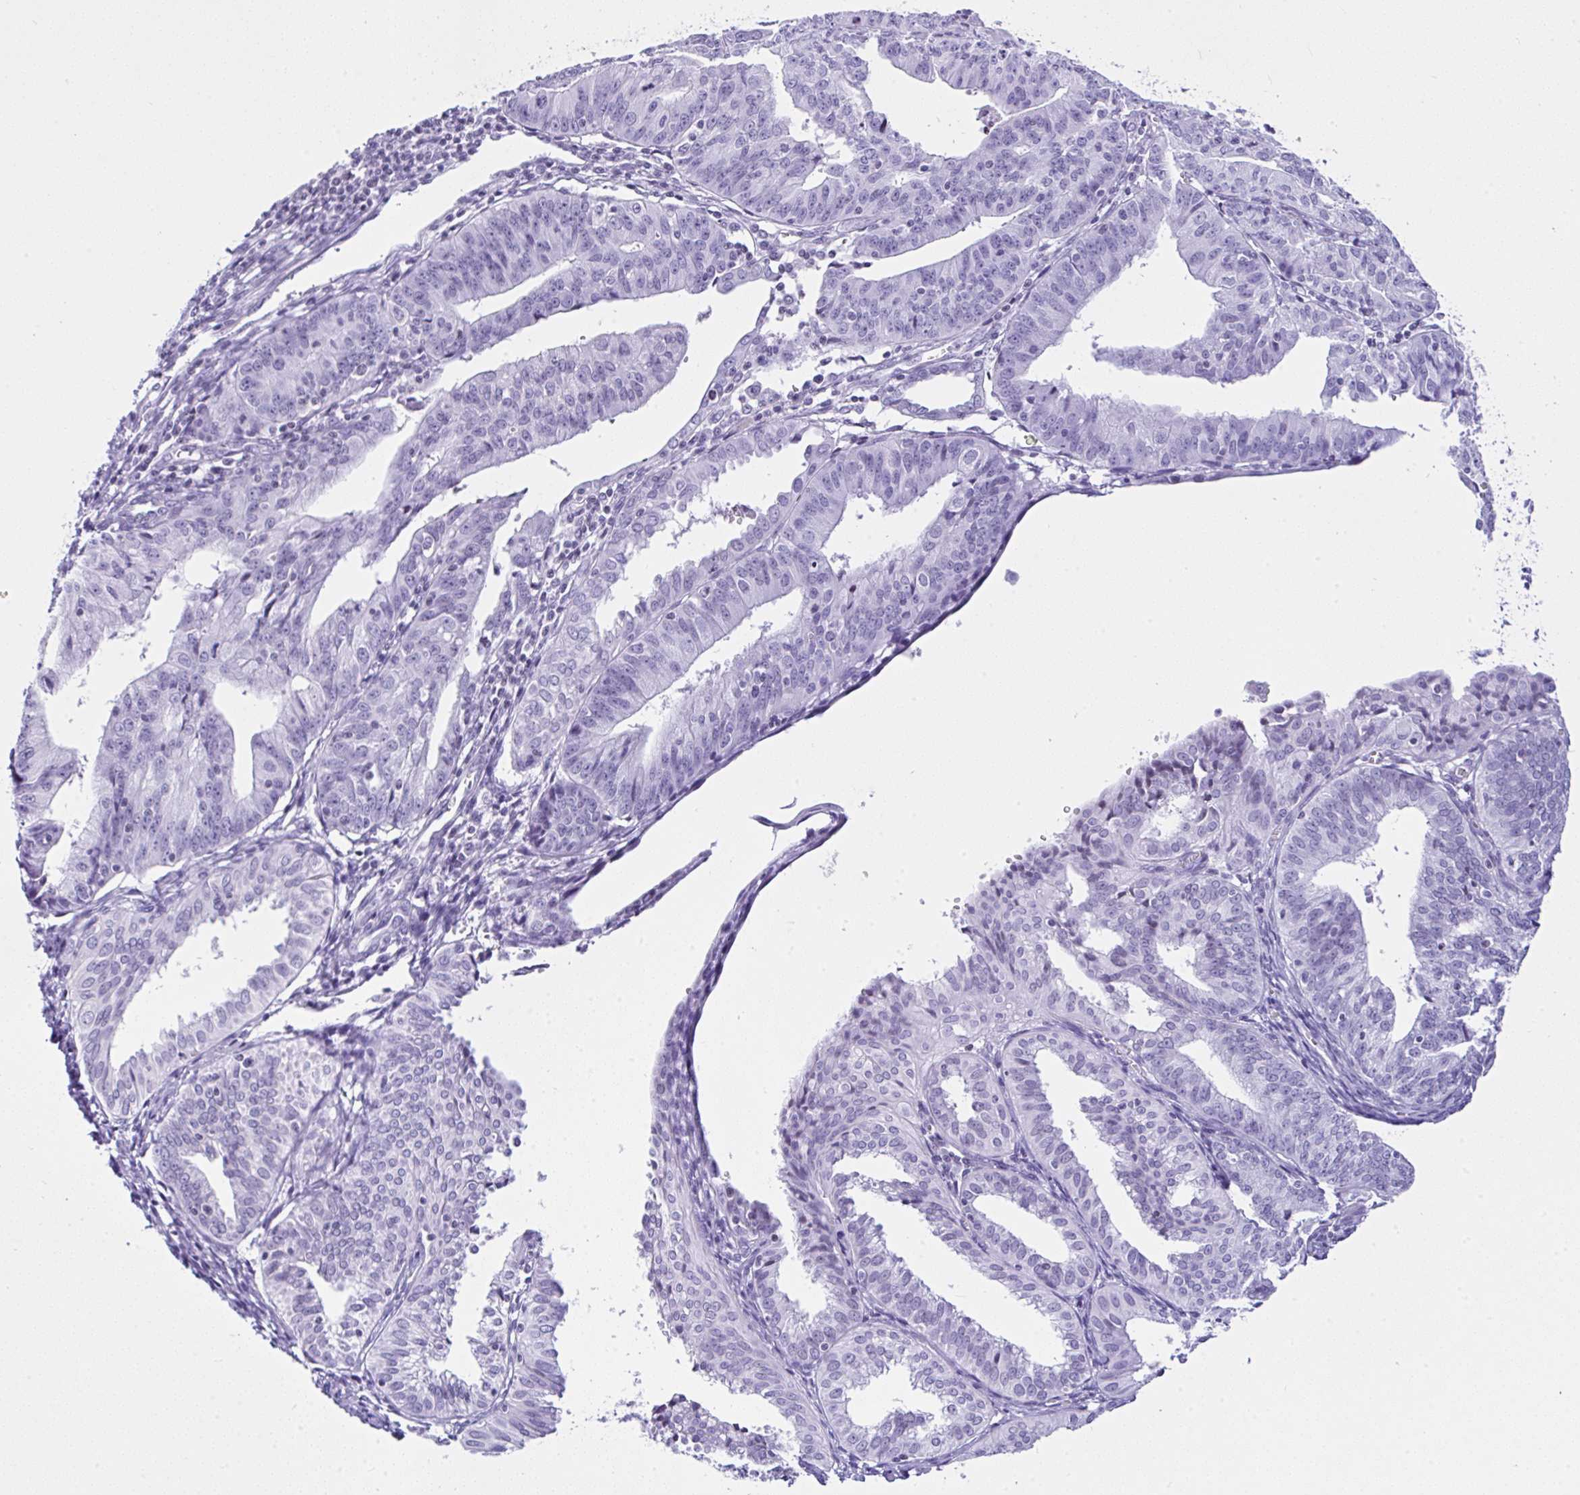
{"staining": {"intensity": "negative", "quantity": "none", "location": "none"}, "tissue": "endometrial cancer", "cell_type": "Tumor cells", "image_type": "cancer", "snomed": [{"axis": "morphology", "description": "Adenocarcinoma, NOS"}, {"axis": "topography", "description": "Endometrium"}], "caption": "High magnification brightfield microscopy of endometrial cancer stained with DAB (3,3'-diaminobenzidine) (brown) and counterstained with hematoxylin (blue): tumor cells show no significant staining. (Stains: DAB immunohistochemistry with hematoxylin counter stain, Microscopy: brightfield microscopy at high magnification).", "gene": "KRT27", "patient": {"sex": "female", "age": 56}}